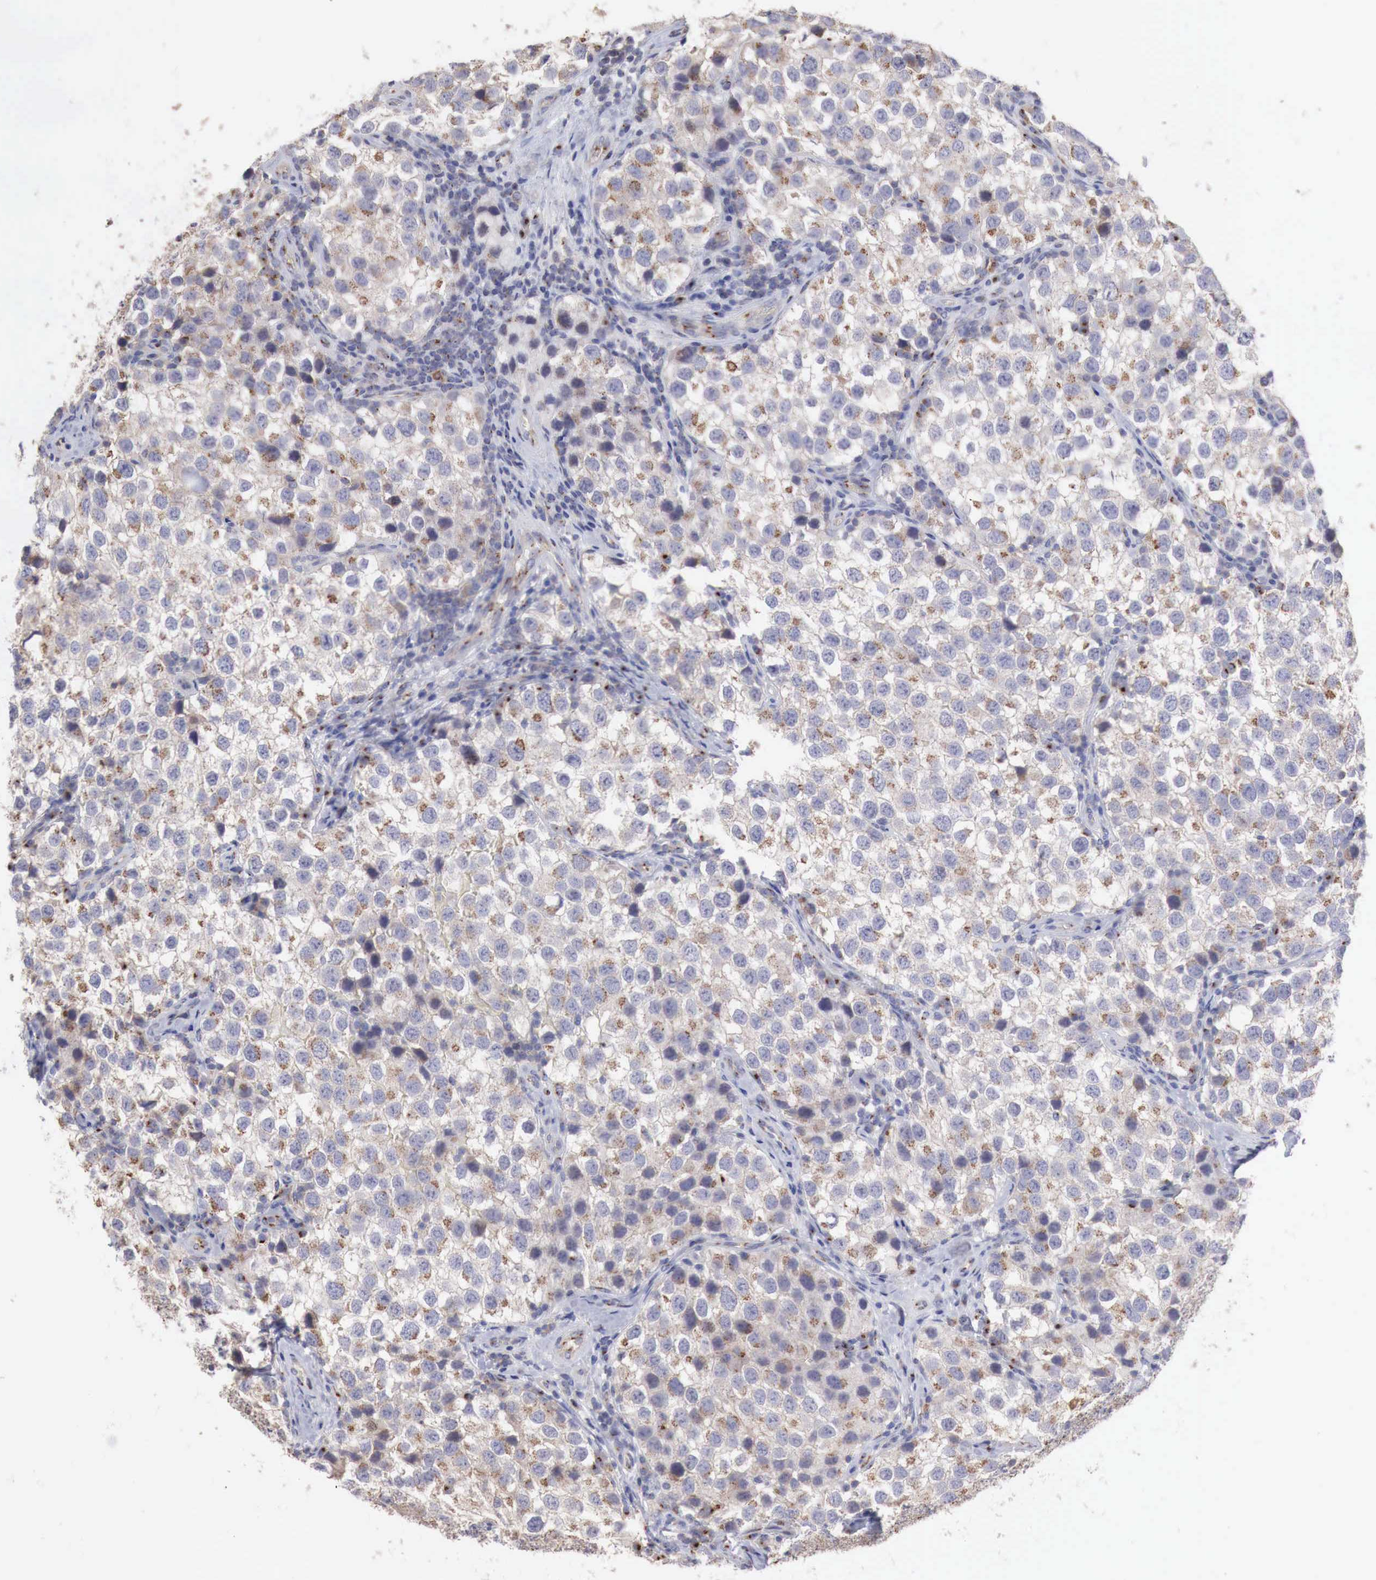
{"staining": {"intensity": "weak", "quantity": "25%-75%", "location": "cytoplasmic/membranous"}, "tissue": "testis cancer", "cell_type": "Tumor cells", "image_type": "cancer", "snomed": [{"axis": "morphology", "description": "Seminoma, NOS"}, {"axis": "topography", "description": "Testis"}], "caption": "Immunohistochemistry (IHC) of human testis cancer exhibits low levels of weak cytoplasmic/membranous staining in approximately 25%-75% of tumor cells.", "gene": "SYAP1", "patient": {"sex": "male", "age": 39}}